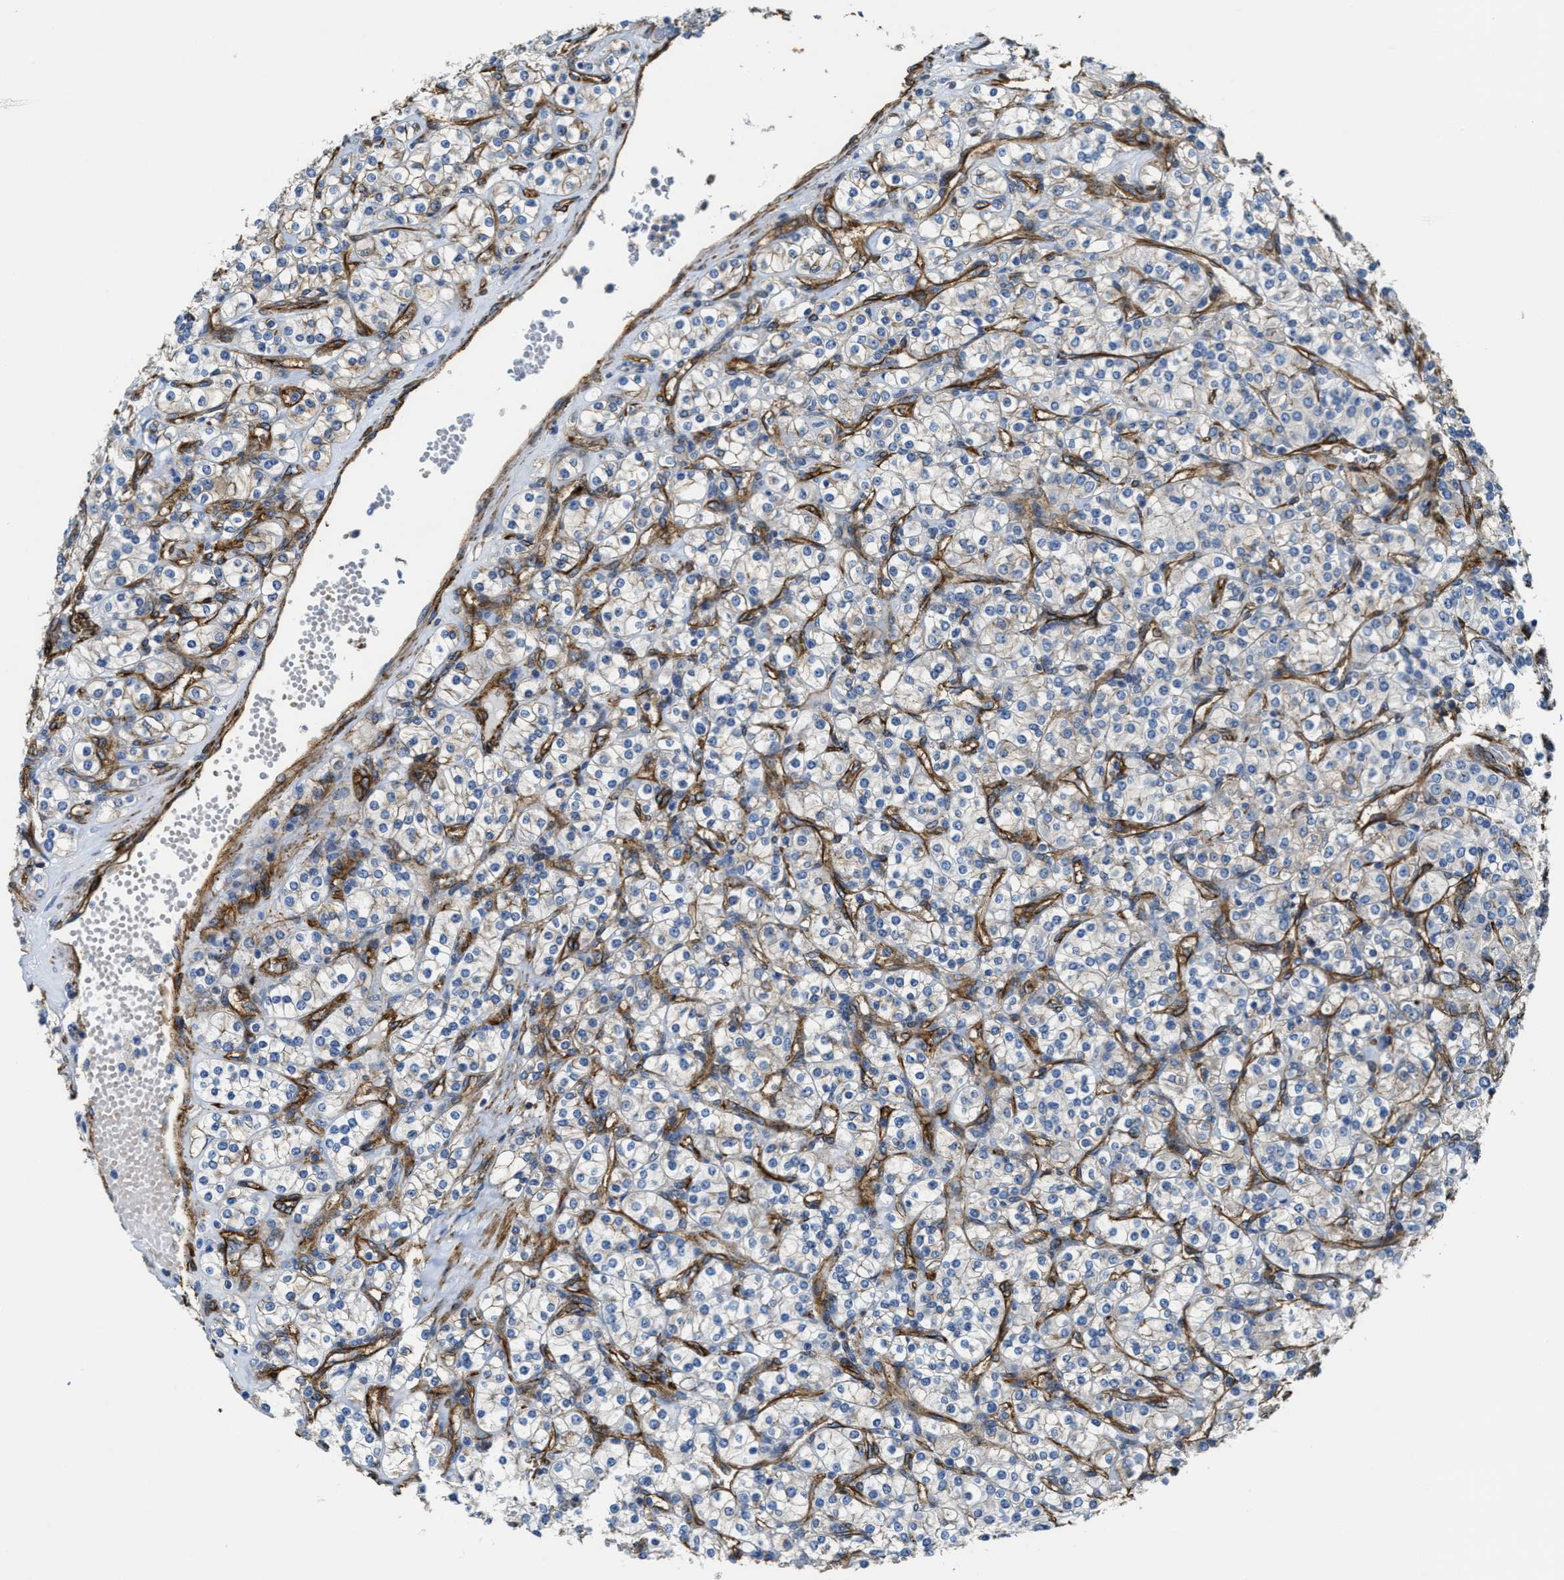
{"staining": {"intensity": "weak", "quantity": "<25%", "location": "cytoplasmic/membranous"}, "tissue": "renal cancer", "cell_type": "Tumor cells", "image_type": "cancer", "snomed": [{"axis": "morphology", "description": "Adenocarcinoma, NOS"}, {"axis": "topography", "description": "Kidney"}], "caption": "Immunohistochemical staining of renal cancer (adenocarcinoma) reveals no significant expression in tumor cells.", "gene": "NAB1", "patient": {"sex": "male", "age": 77}}